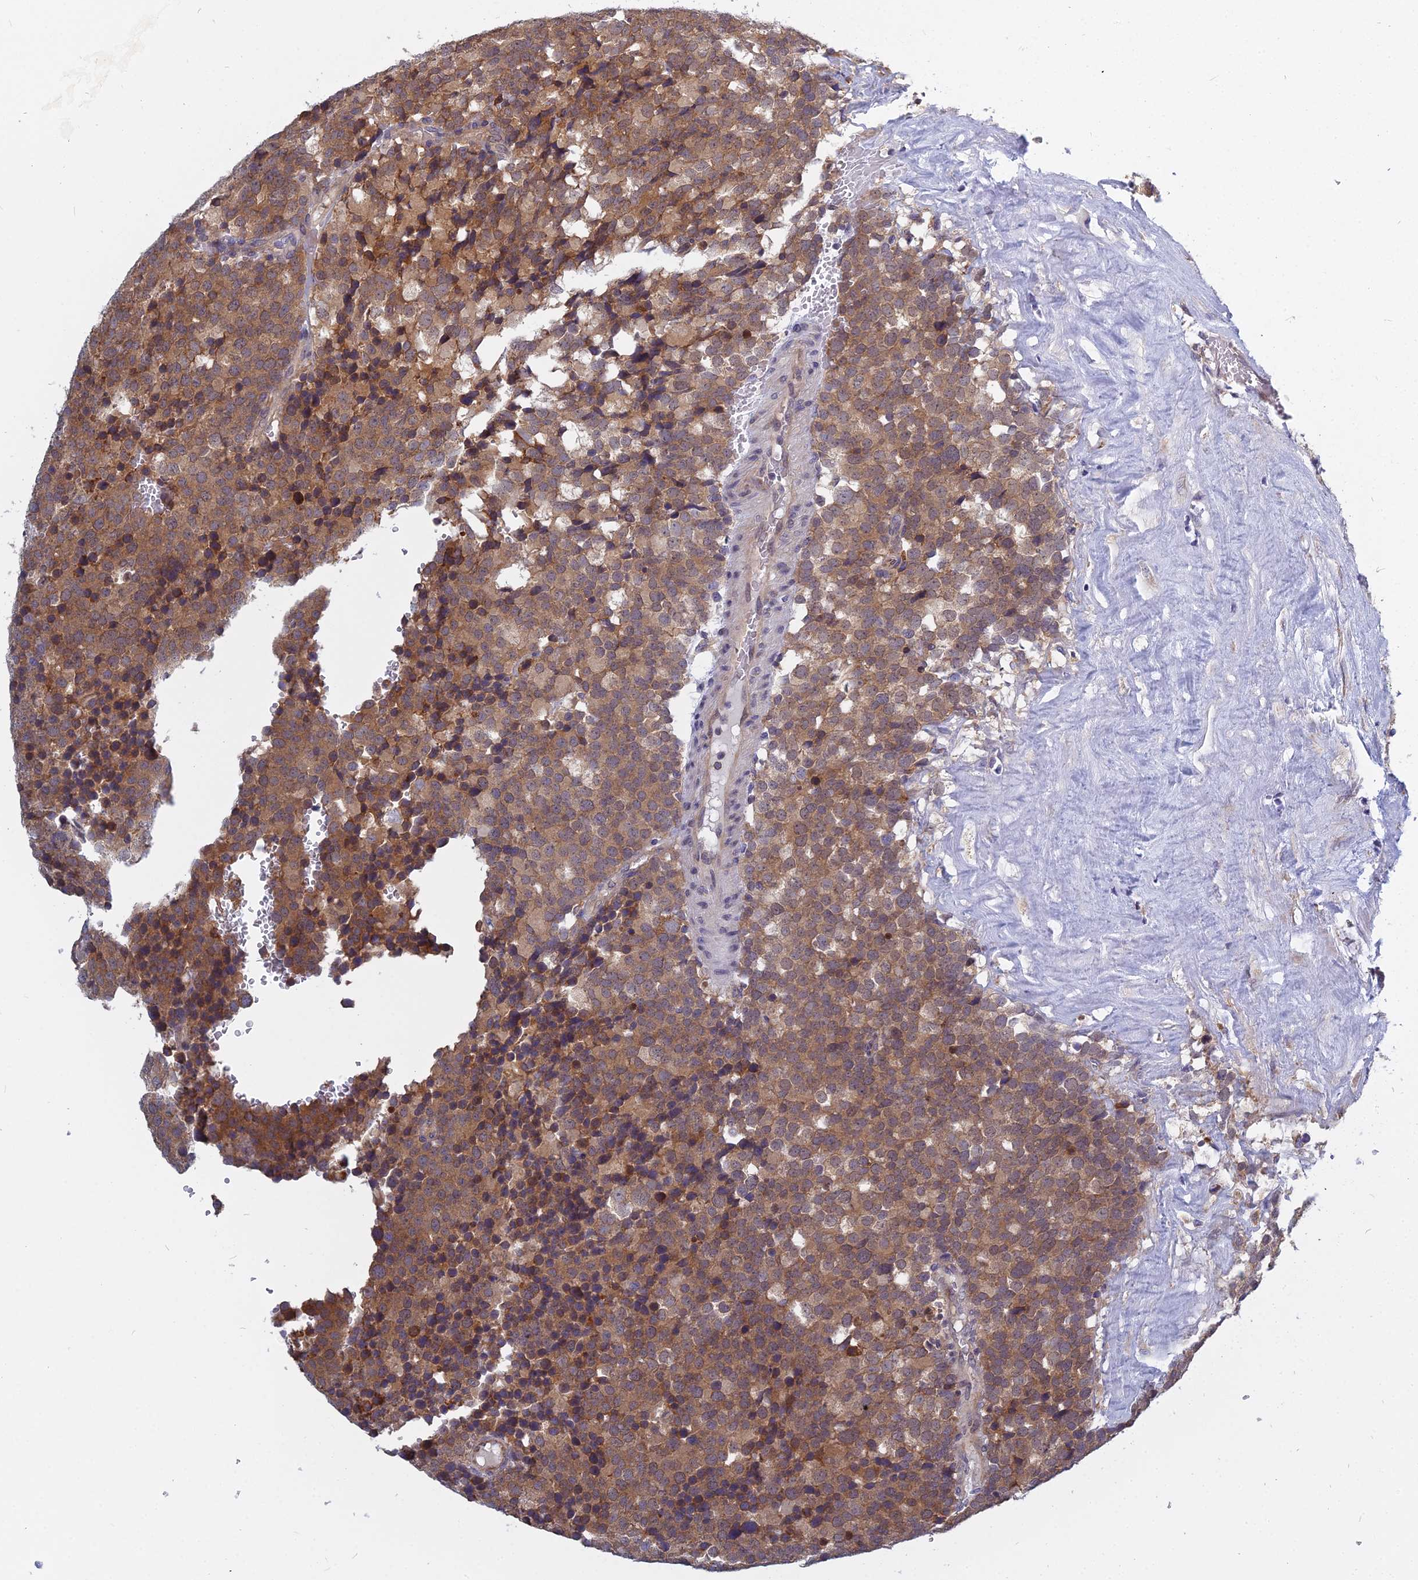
{"staining": {"intensity": "moderate", "quantity": ">75%", "location": "cytoplasmic/membranous"}, "tissue": "testis cancer", "cell_type": "Tumor cells", "image_type": "cancer", "snomed": [{"axis": "morphology", "description": "Seminoma, NOS"}, {"axis": "topography", "description": "Testis"}], "caption": "Immunohistochemistry (IHC) (DAB) staining of testis seminoma reveals moderate cytoplasmic/membranous protein expression in approximately >75% of tumor cells. (IHC, brightfield microscopy, high magnification).", "gene": "KIAA1143", "patient": {"sex": "male", "age": 71}}